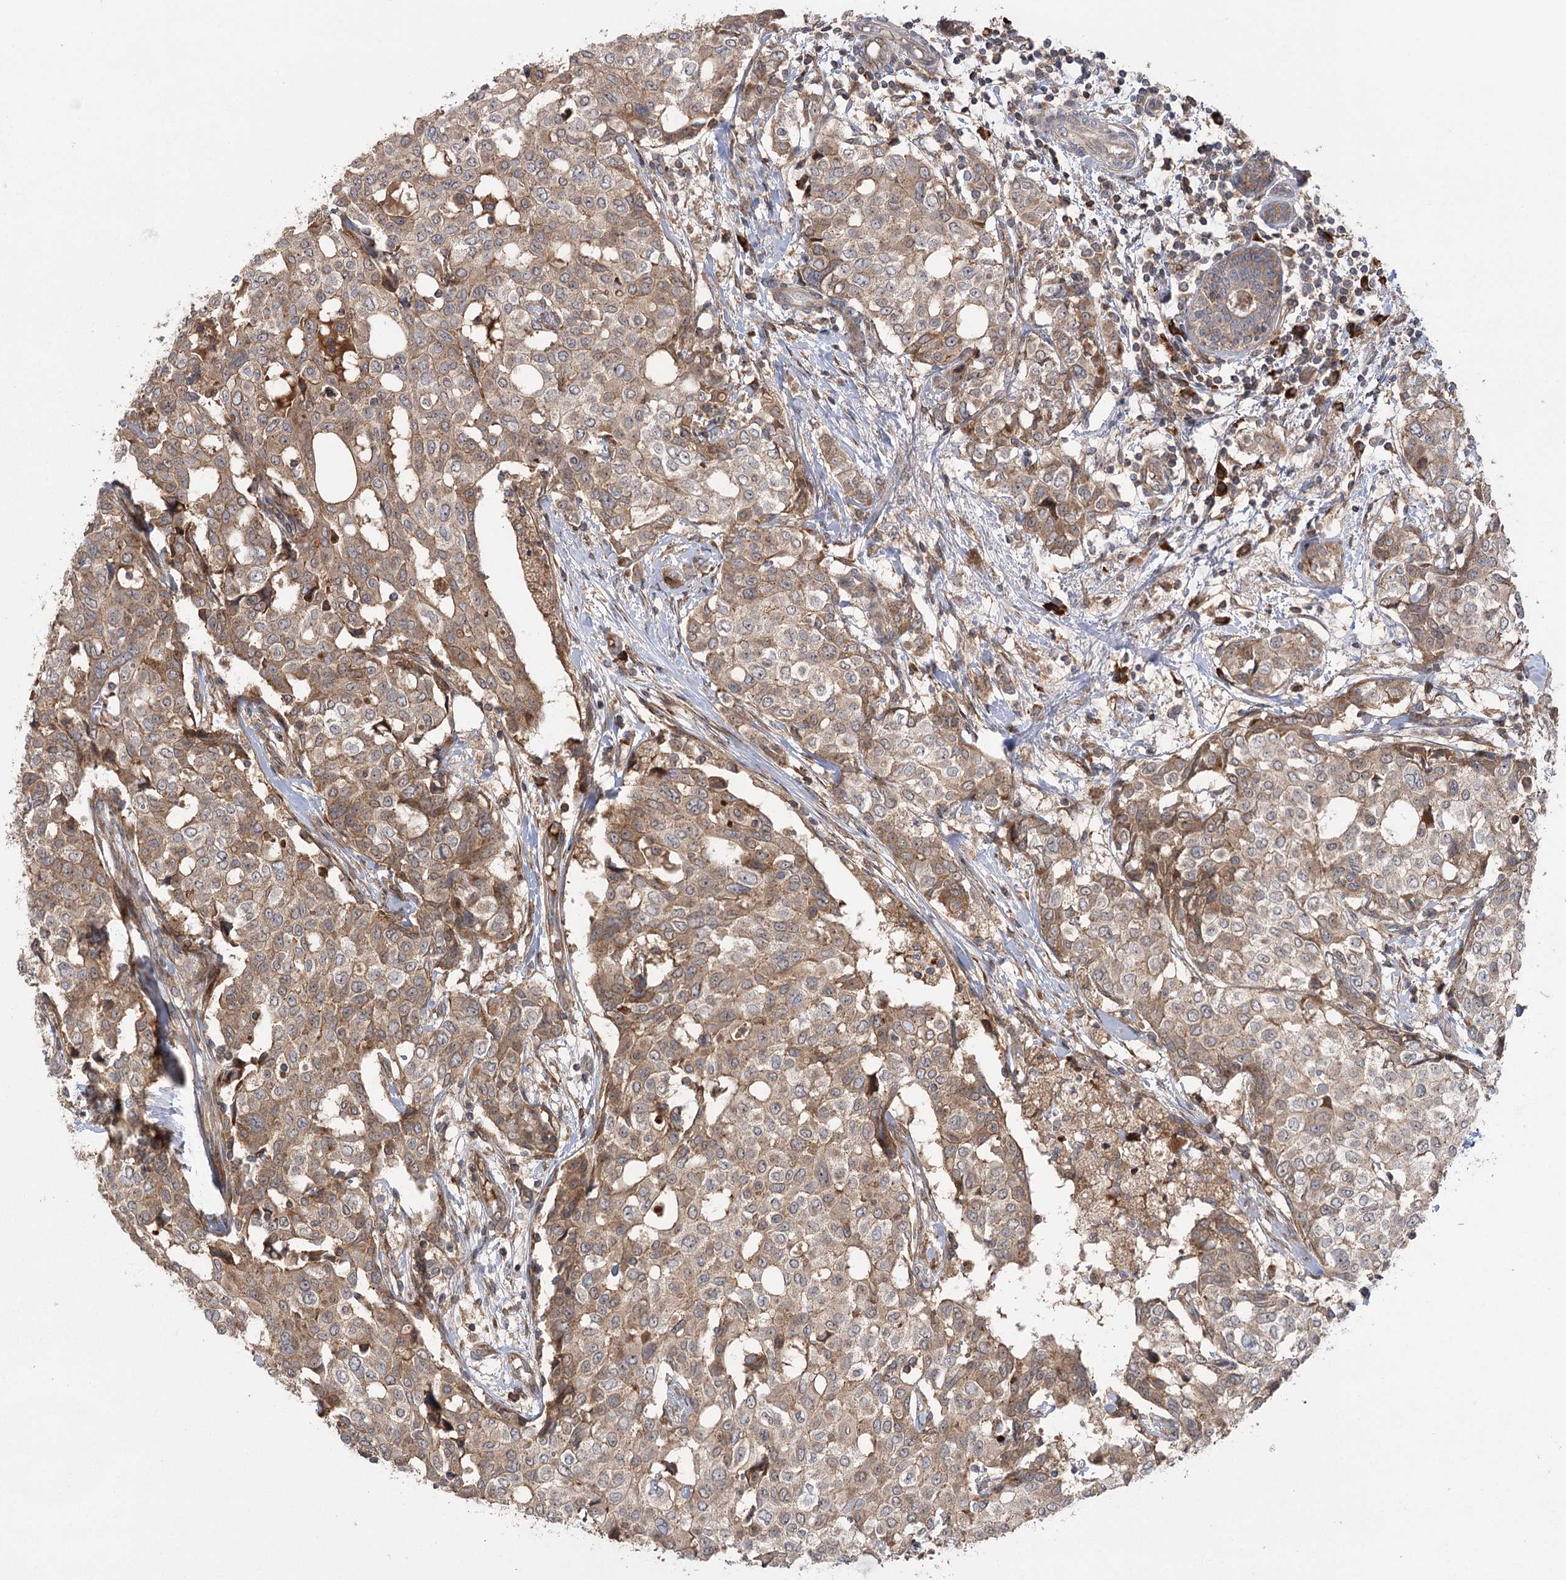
{"staining": {"intensity": "moderate", "quantity": ">75%", "location": "cytoplasmic/membranous"}, "tissue": "breast cancer", "cell_type": "Tumor cells", "image_type": "cancer", "snomed": [{"axis": "morphology", "description": "Lobular carcinoma"}, {"axis": "topography", "description": "Breast"}], "caption": "This histopathology image exhibits immunohistochemistry staining of breast cancer, with medium moderate cytoplasmic/membranous positivity in approximately >75% of tumor cells.", "gene": "KCNN2", "patient": {"sex": "female", "age": 51}}